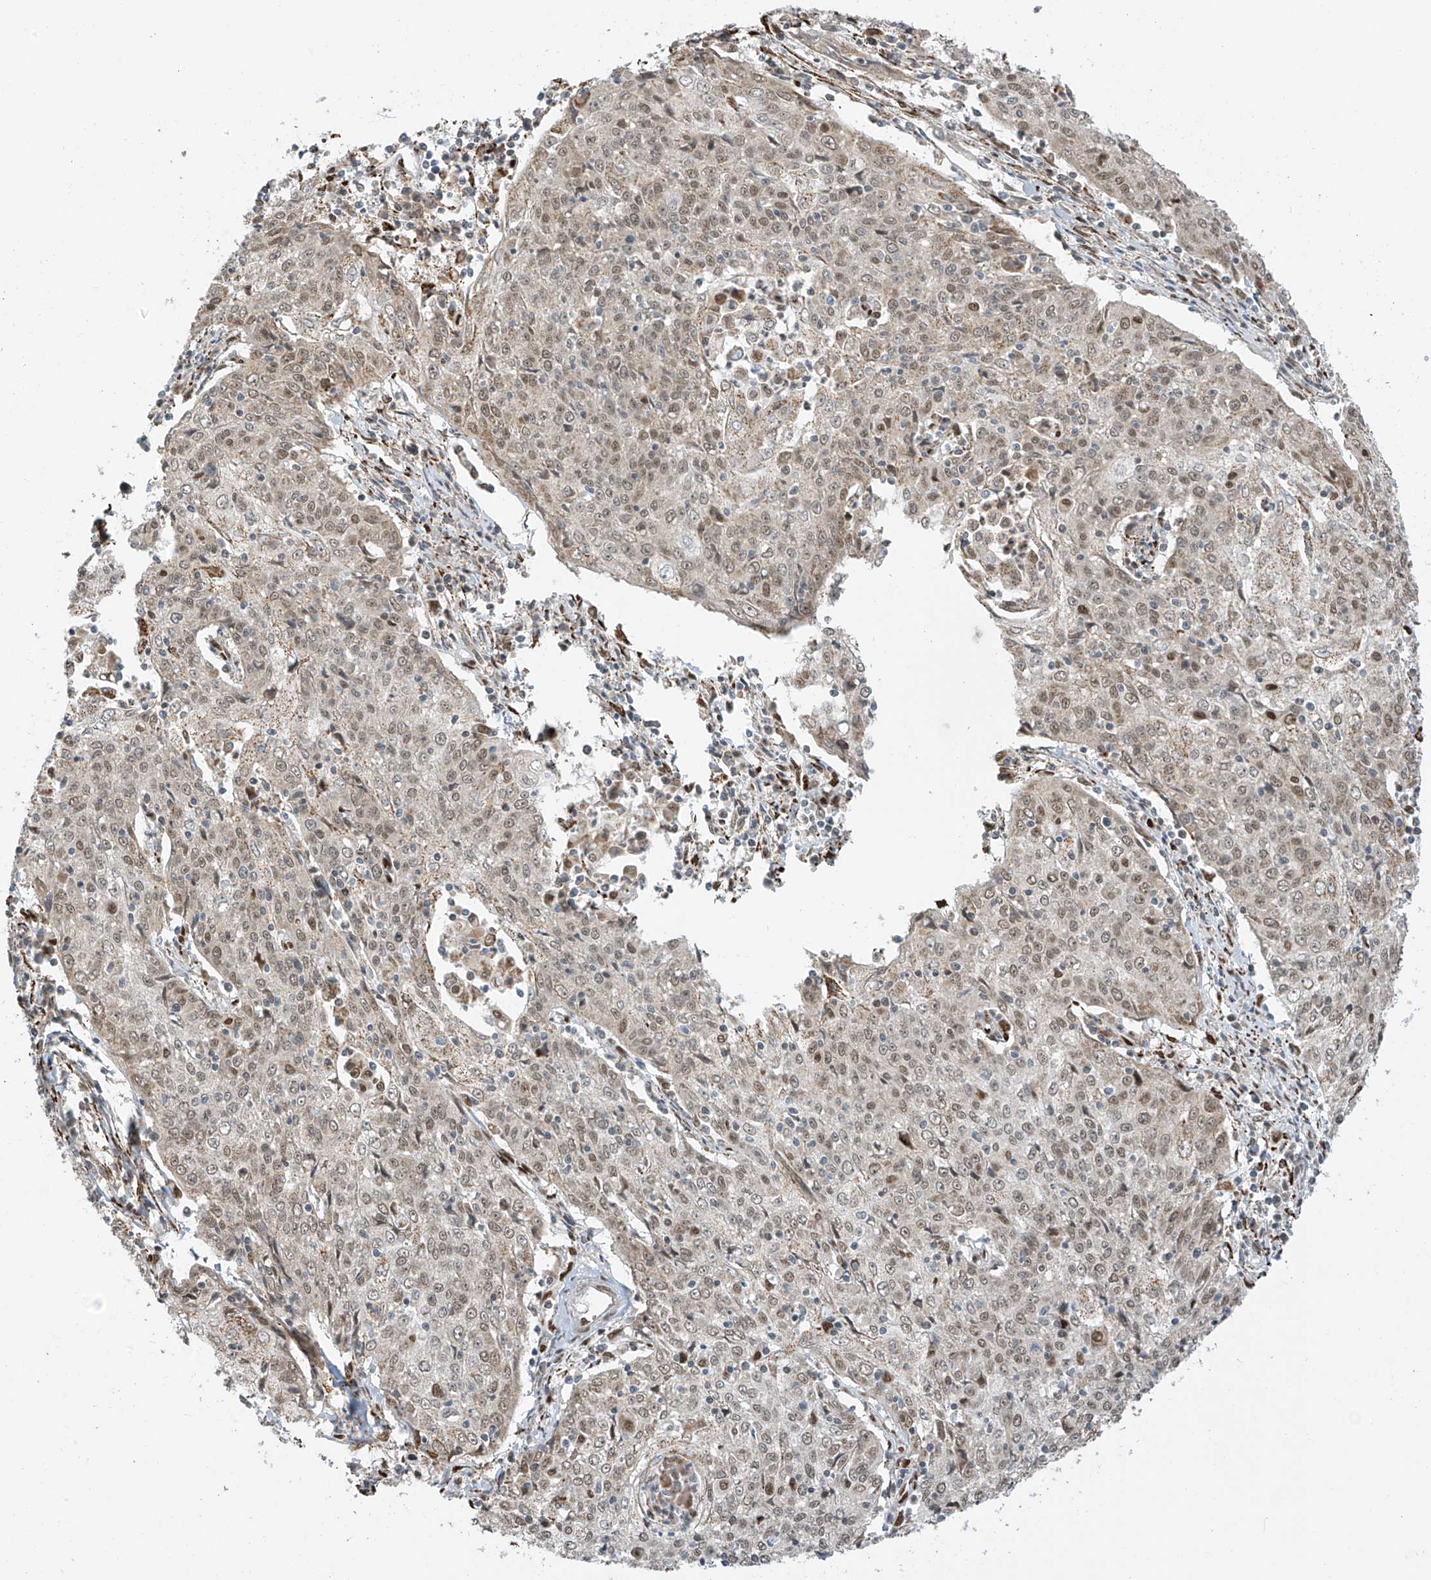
{"staining": {"intensity": "weak", "quantity": ">75%", "location": "nuclear"}, "tissue": "cervical cancer", "cell_type": "Tumor cells", "image_type": "cancer", "snomed": [{"axis": "morphology", "description": "Squamous cell carcinoma, NOS"}, {"axis": "topography", "description": "Cervix"}], "caption": "The immunohistochemical stain shows weak nuclear expression in tumor cells of cervical squamous cell carcinoma tissue.", "gene": "PM20D2", "patient": {"sex": "female", "age": 48}}